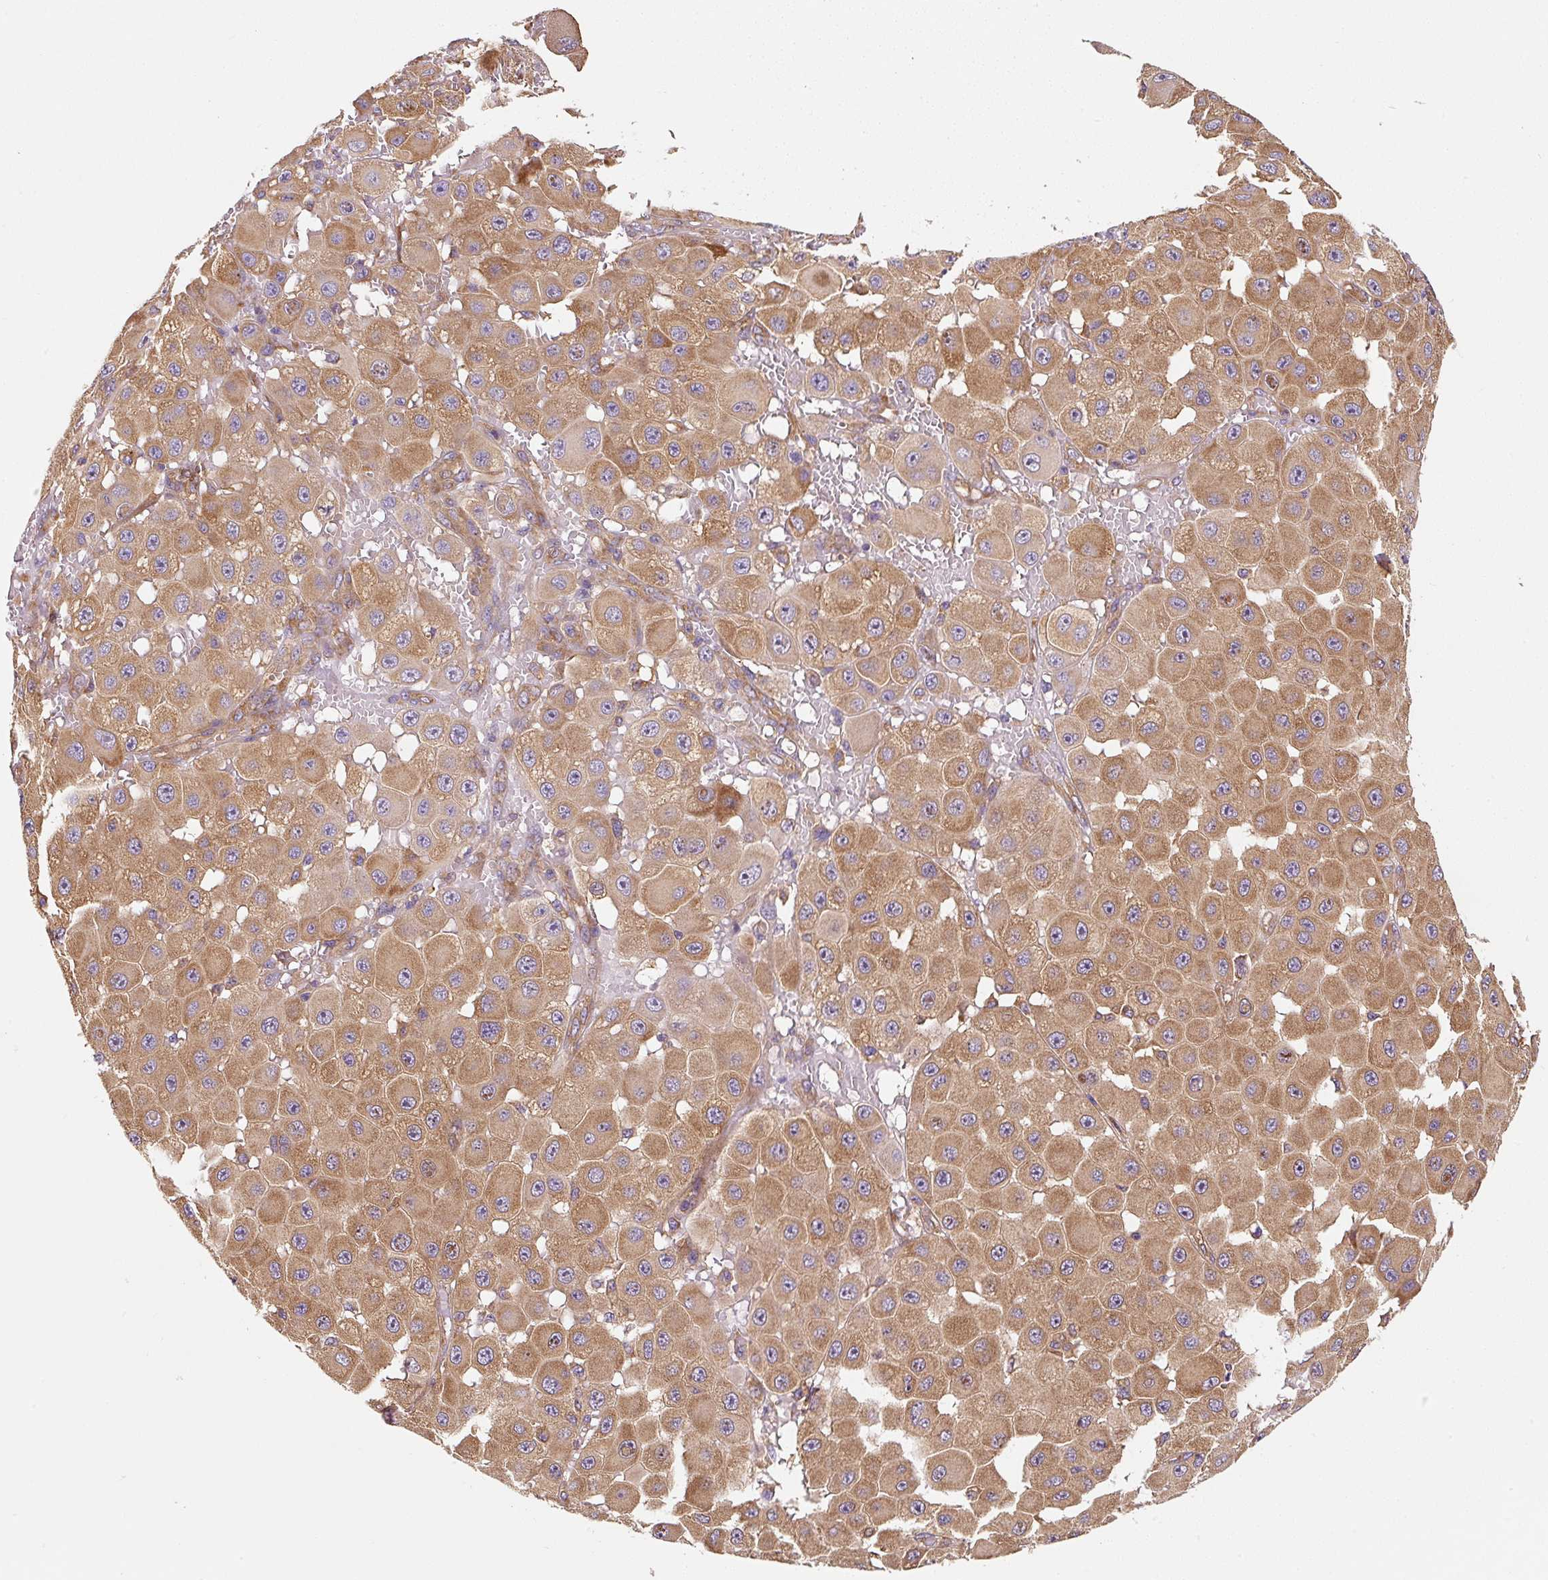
{"staining": {"intensity": "moderate", "quantity": ">75%", "location": "cytoplasmic/membranous"}, "tissue": "melanoma", "cell_type": "Tumor cells", "image_type": "cancer", "snomed": [{"axis": "morphology", "description": "Malignant melanoma, NOS"}, {"axis": "topography", "description": "Skin"}], "caption": "Melanoma tissue reveals moderate cytoplasmic/membranous positivity in about >75% of tumor cells", "gene": "EIF2S2", "patient": {"sex": "female", "age": 81}}